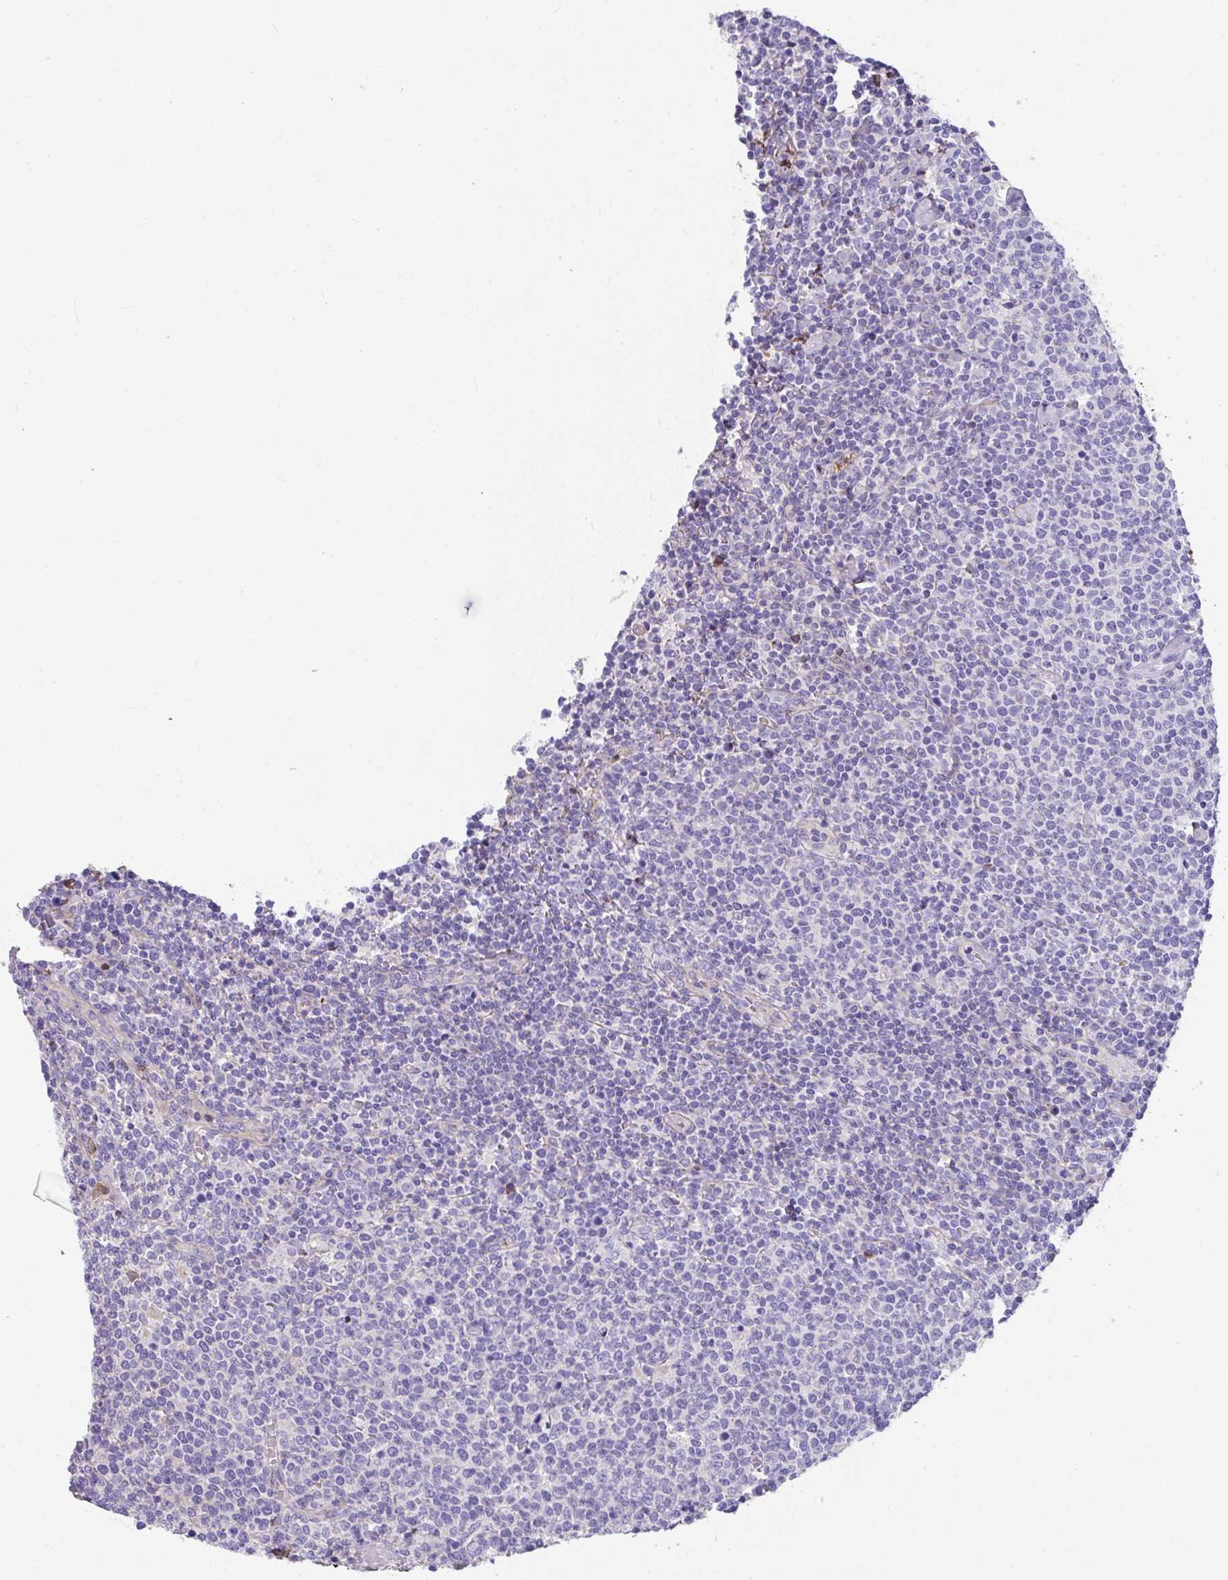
{"staining": {"intensity": "negative", "quantity": "none", "location": "none"}, "tissue": "lymphoma", "cell_type": "Tumor cells", "image_type": "cancer", "snomed": [{"axis": "morphology", "description": "Malignant lymphoma, non-Hodgkin's type, High grade"}, {"axis": "topography", "description": "Lymph node"}], "caption": "IHC histopathology image of neoplastic tissue: lymphoma stained with DAB (3,3'-diaminobenzidine) displays no significant protein staining in tumor cells.", "gene": "ZNF813", "patient": {"sex": "male", "age": 61}}